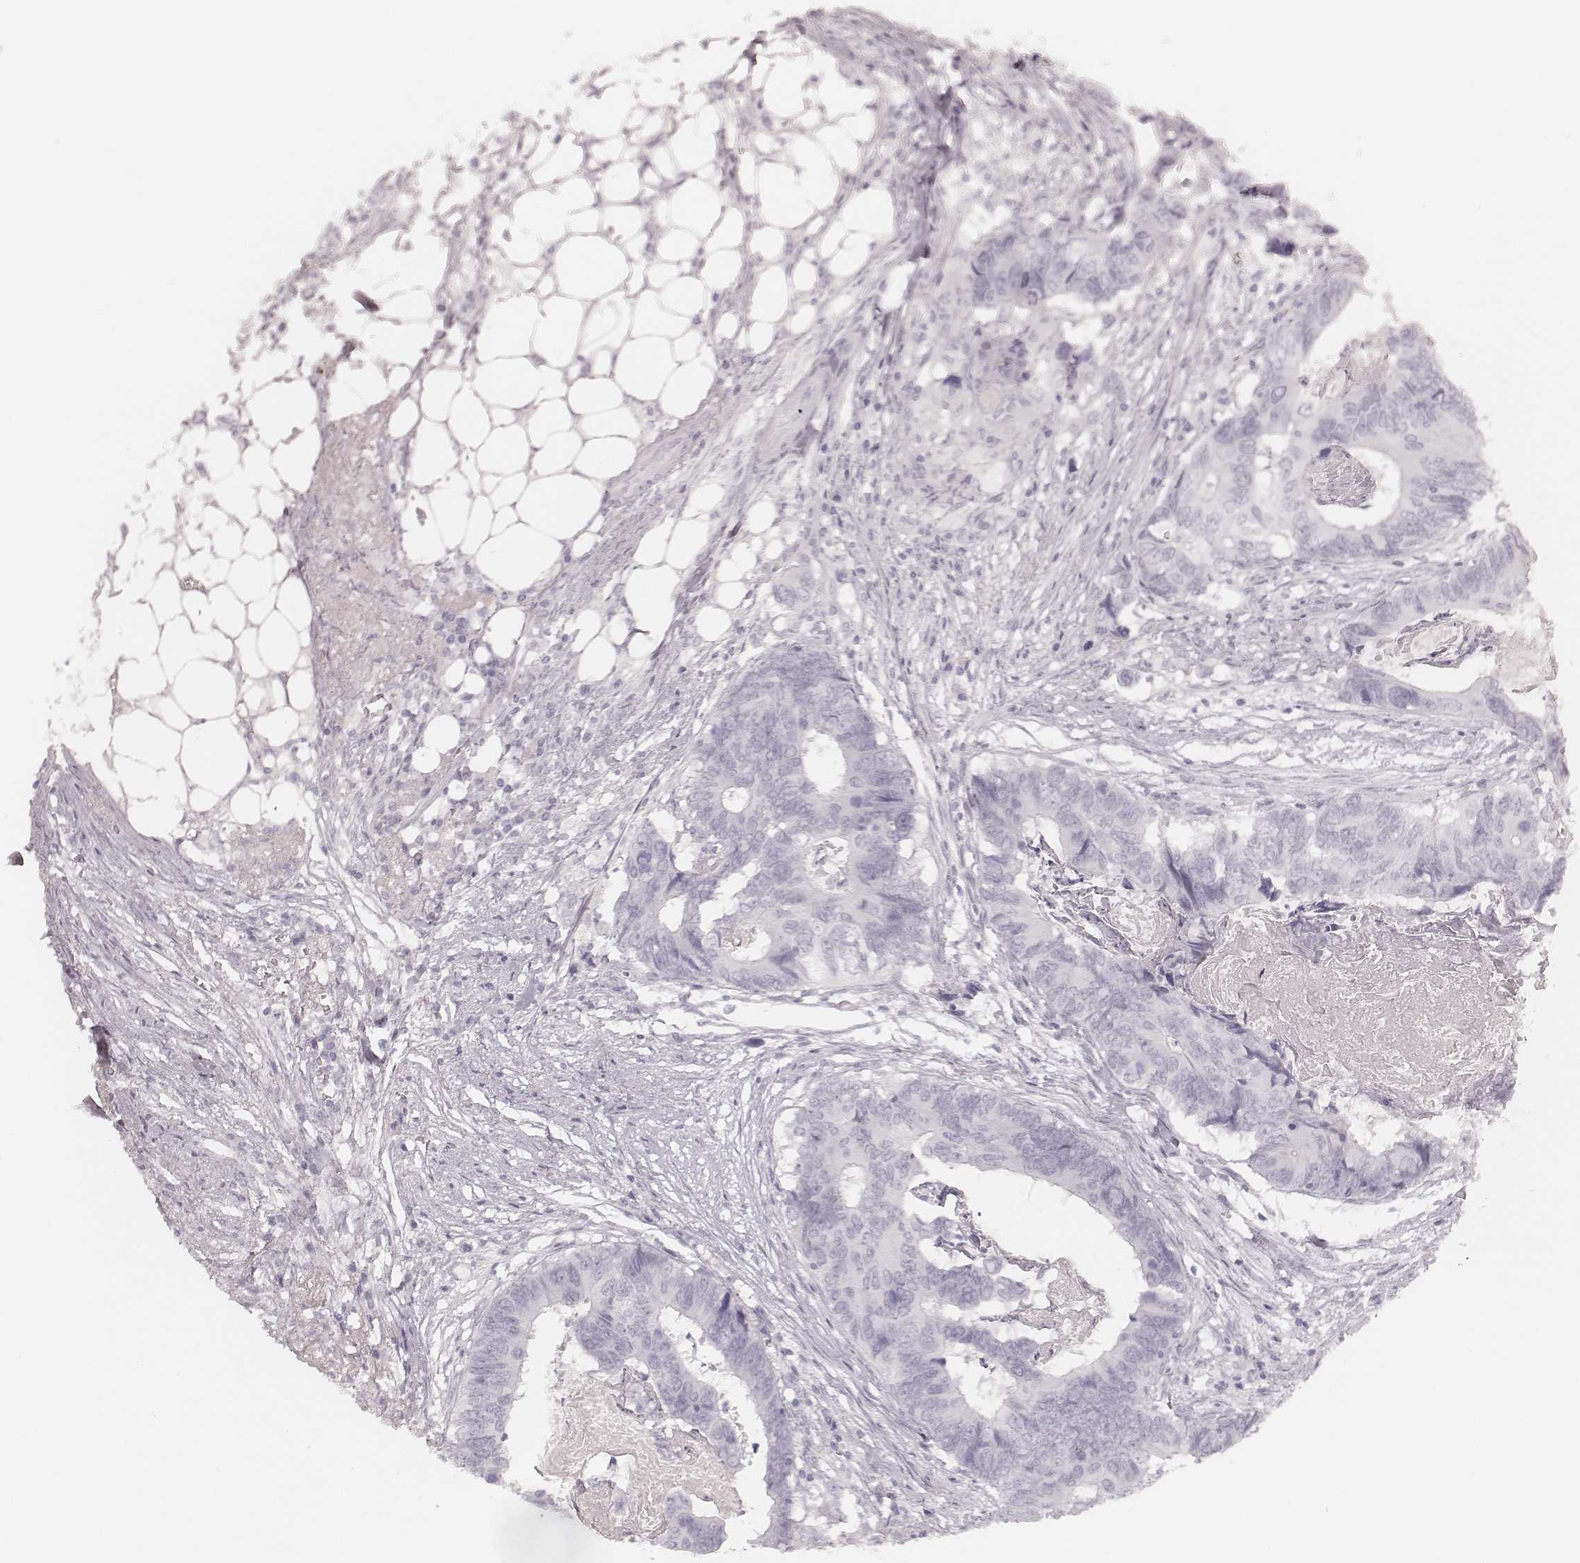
{"staining": {"intensity": "negative", "quantity": "none", "location": "none"}, "tissue": "colorectal cancer", "cell_type": "Tumor cells", "image_type": "cancer", "snomed": [{"axis": "morphology", "description": "Adenocarcinoma, NOS"}, {"axis": "topography", "description": "Colon"}], "caption": "Photomicrograph shows no protein expression in tumor cells of colorectal adenocarcinoma tissue.", "gene": "KRT72", "patient": {"sex": "female", "age": 82}}